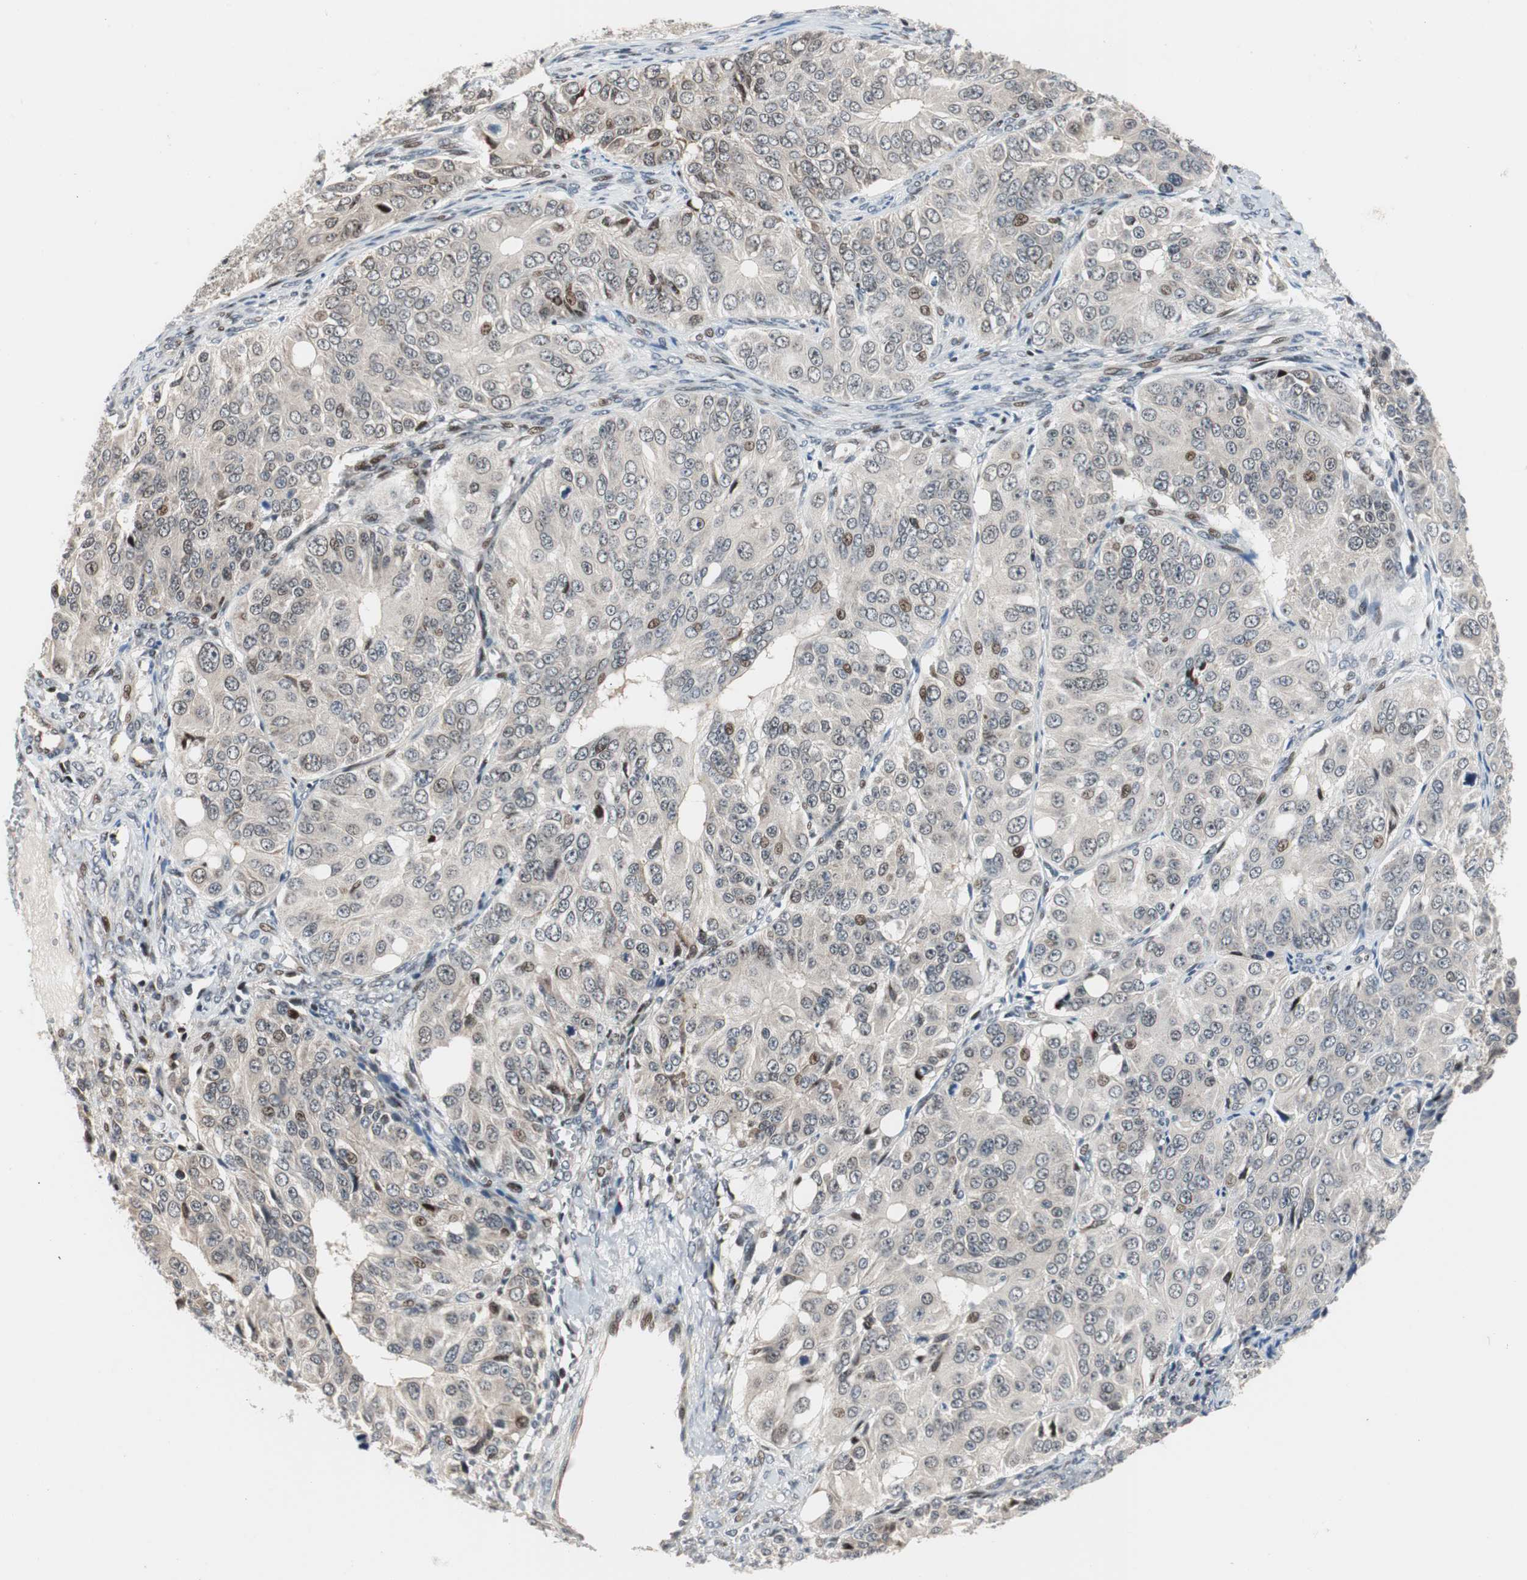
{"staining": {"intensity": "moderate", "quantity": "<25%", "location": "nuclear"}, "tissue": "ovarian cancer", "cell_type": "Tumor cells", "image_type": "cancer", "snomed": [{"axis": "morphology", "description": "Carcinoma, endometroid"}, {"axis": "topography", "description": "Ovary"}], "caption": "Protein expression analysis of human ovarian cancer reveals moderate nuclear expression in approximately <25% of tumor cells. Using DAB (brown) and hematoxylin (blue) stains, captured at high magnification using brightfield microscopy.", "gene": "RAD1", "patient": {"sex": "female", "age": 51}}